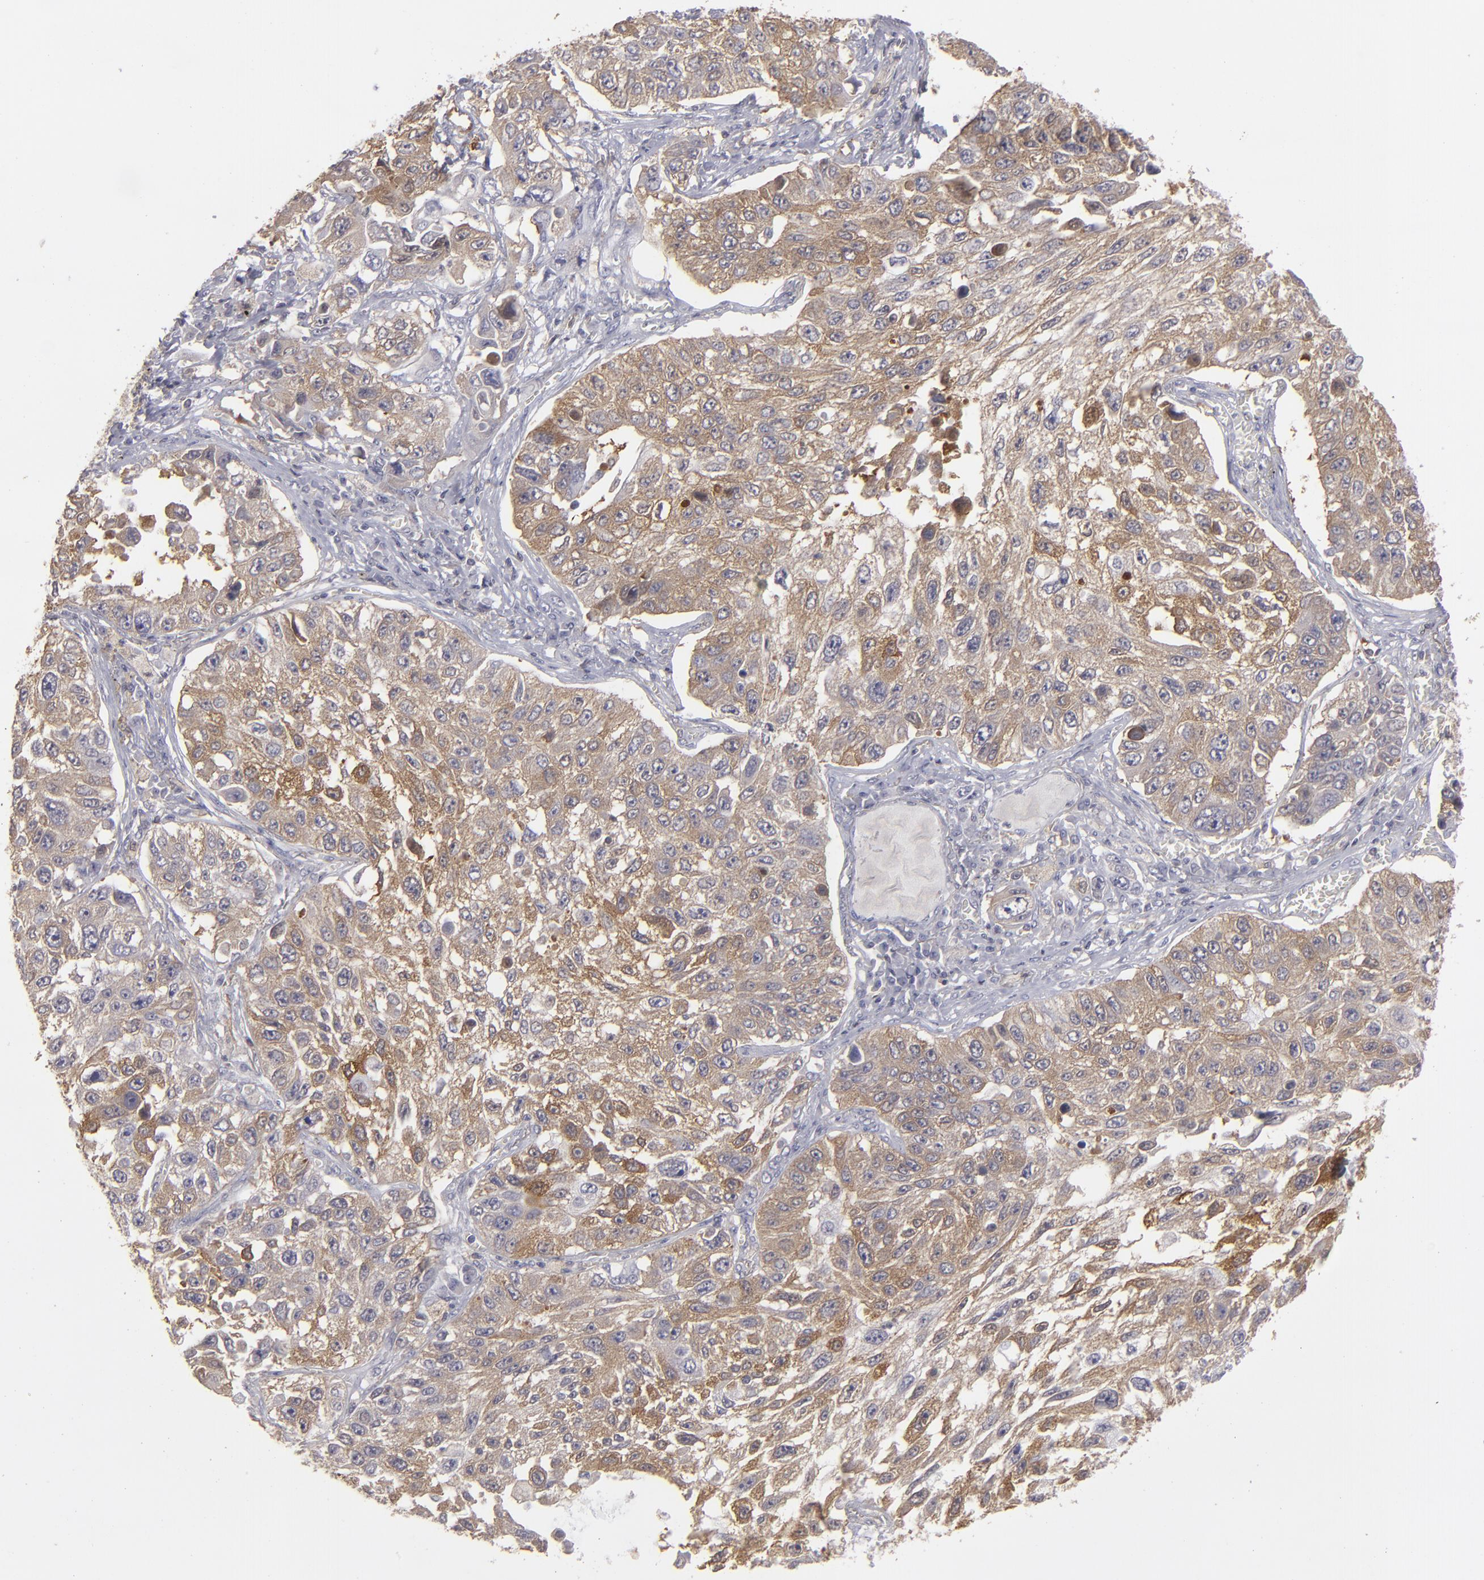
{"staining": {"intensity": "moderate", "quantity": "25%-75%", "location": "cytoplasmic/membranous"}, "tissue": "lung cancer", "cell_type": "Tumor cells", "image_type": "cancer", "snomed": [{"axis": "morphology", "description": "Squamous cell carcinoma, NOS"}, {"axis": "topography", "description": "Lung"}], "caption": "Human squamous cell carcinoma (lung) stained with a protein marker shows moderate staining in tumor cells.", "gene": "SEMA3G", "patient": {"sex": "male", "age": 71}}